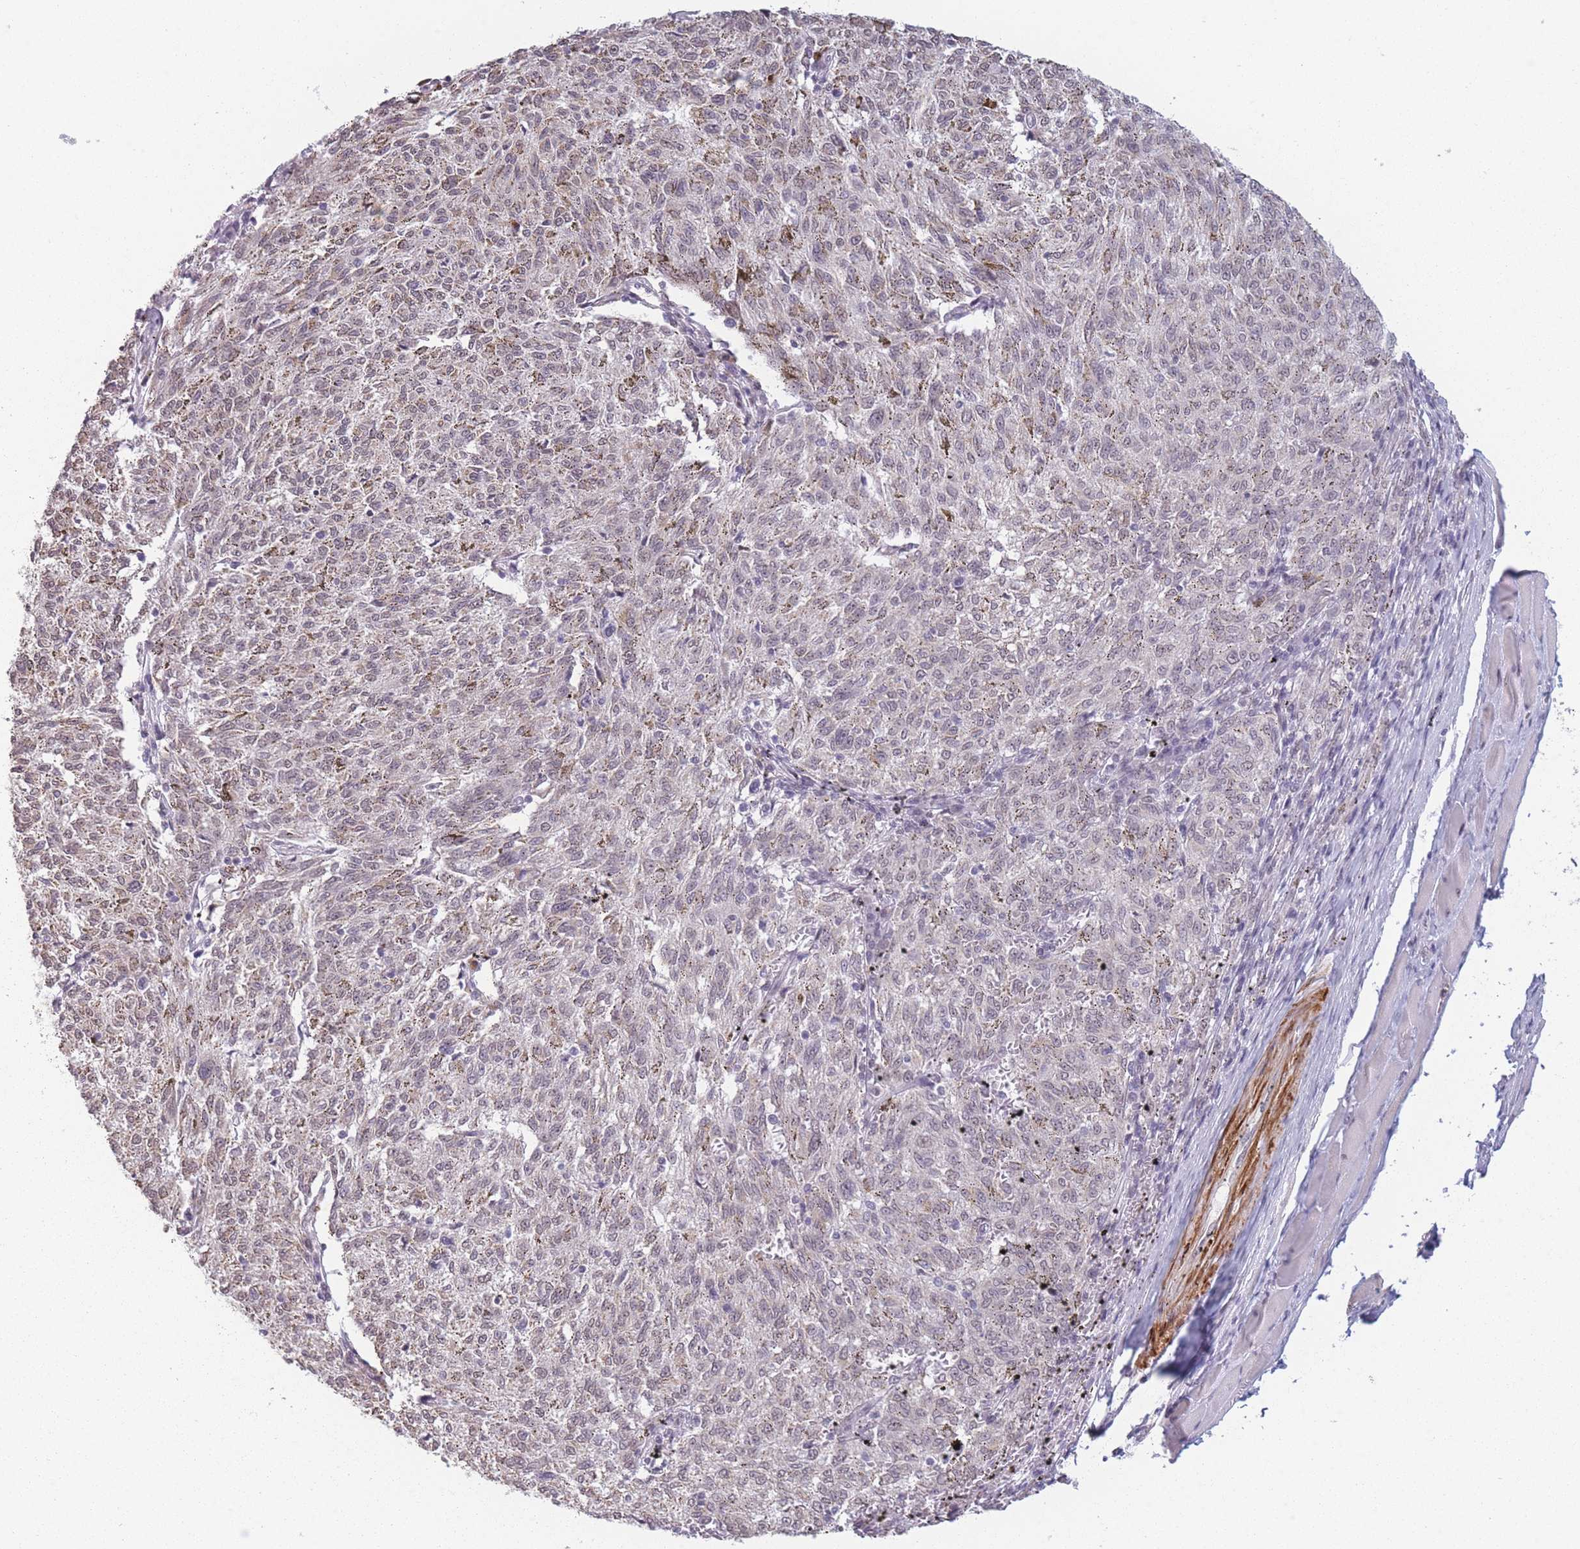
{"staining": {"intensity": "negative", "quantity": "none", "location": "none"}, "tissue": "melanoma", "cell_type": "Tumor cells", "image_type": "cancer", "snomed": [{"axis": "morphology", "description": "Malignant melanoma, NOS"}, {"axis": "topography", "description": "Skin"}], "caption": "An IHC photomicrograph of melanoma is shown. There is no staining in tumor cells of melanoma.", "gene": "SIN3B", "patient": {"sex": "female", "age": 72}}